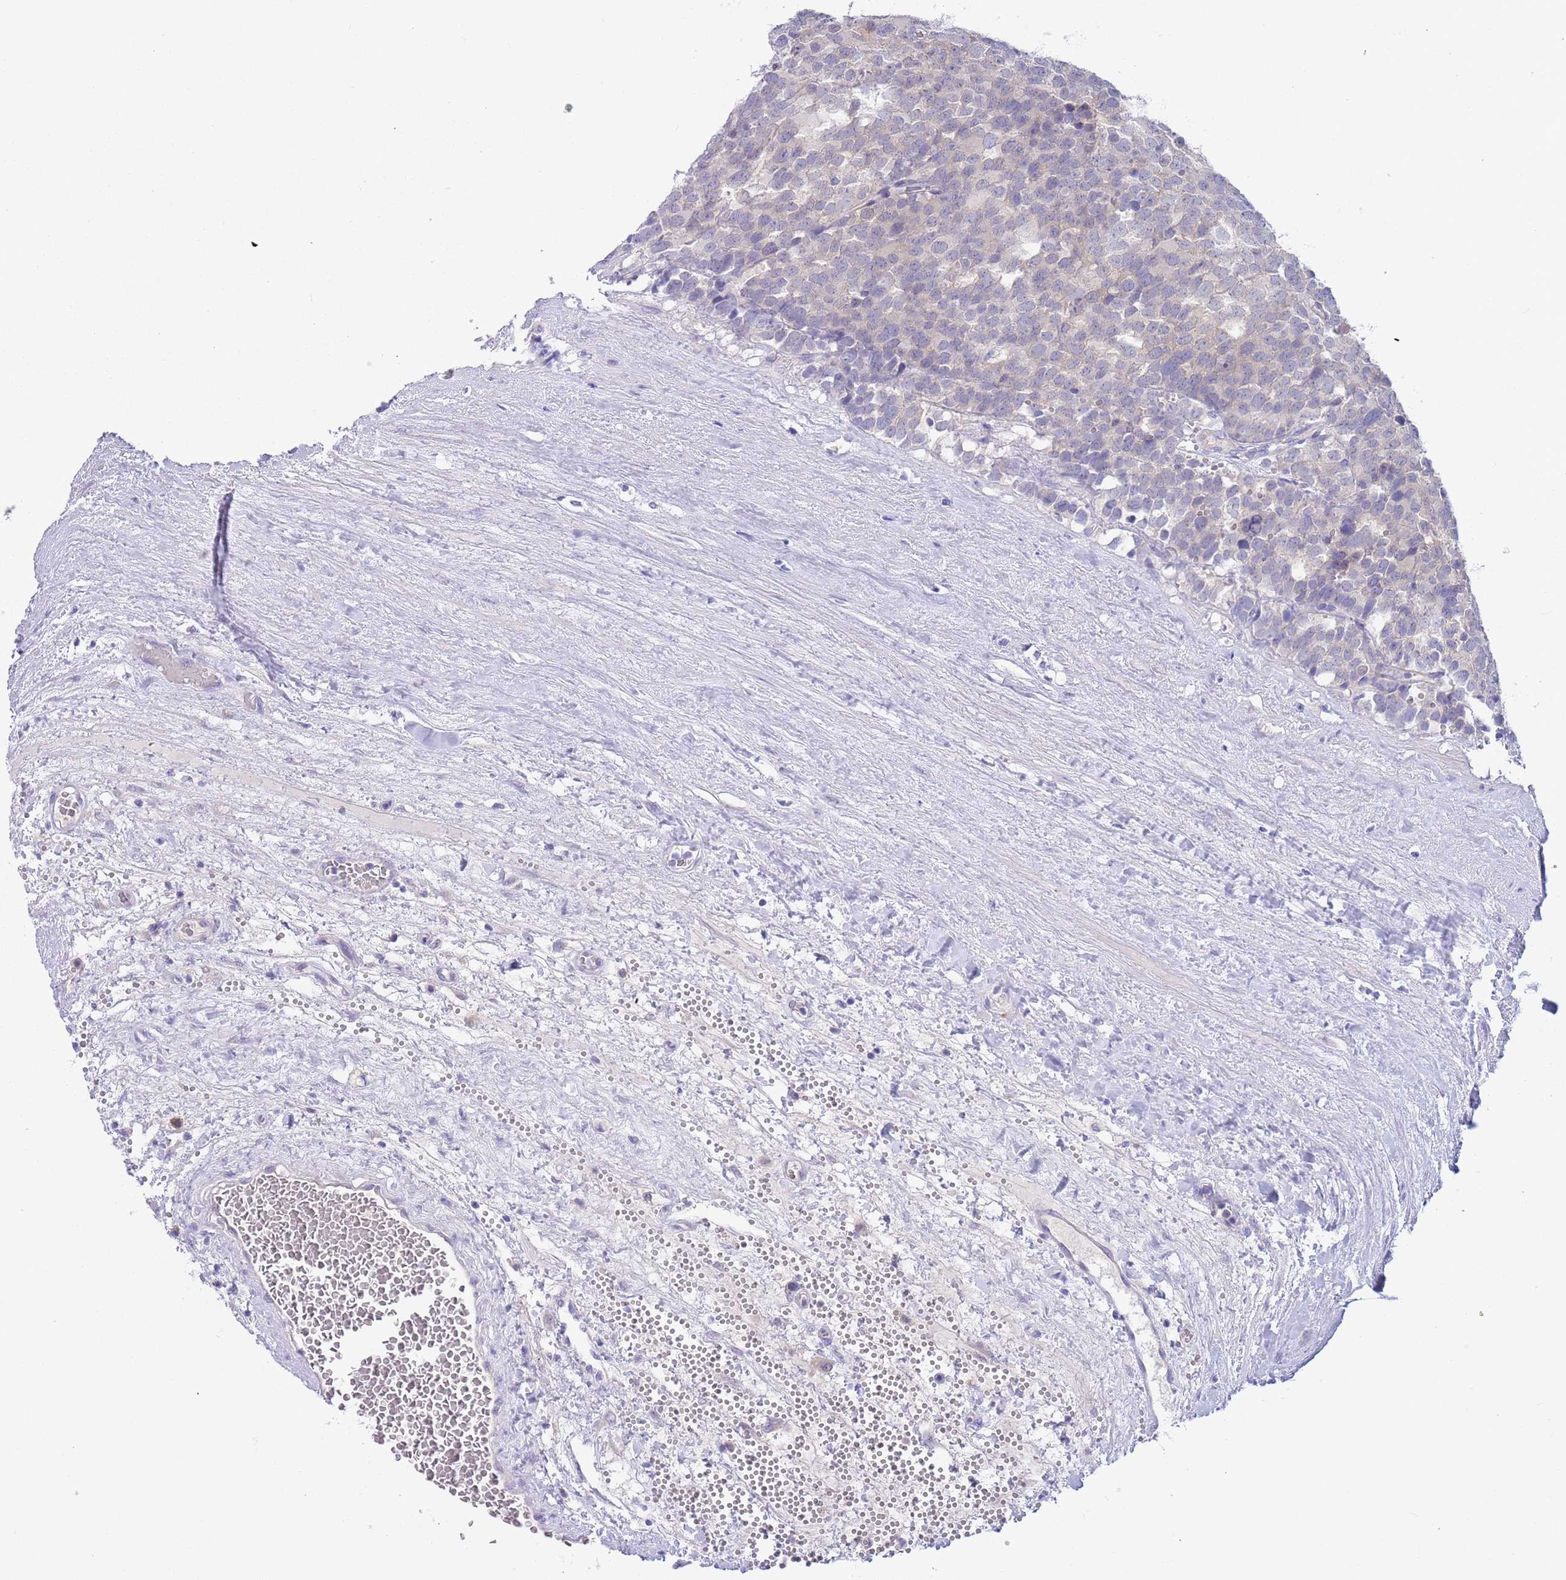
{"staining": {"intensity": "weak", "quantity": "25%-75%", "location": "cytoplasmic/membranous"}, "tissue": "testis cancer", "cell_type": "Tumor cells", "image_type": "cancer", "snomed": [{"axis": "morphology", "description": "Seminoma, NOS"}, {"axis": "topography", "description": "Testis"}], "caption": "IHC of human testis cancer (seminoma) reveals low levels of weak cytoplasmic/membranous positivity in approximately 25%-75% of tumor cells.", "gene": "TYW1", "patient": {"sex": "male", "age": 71}}